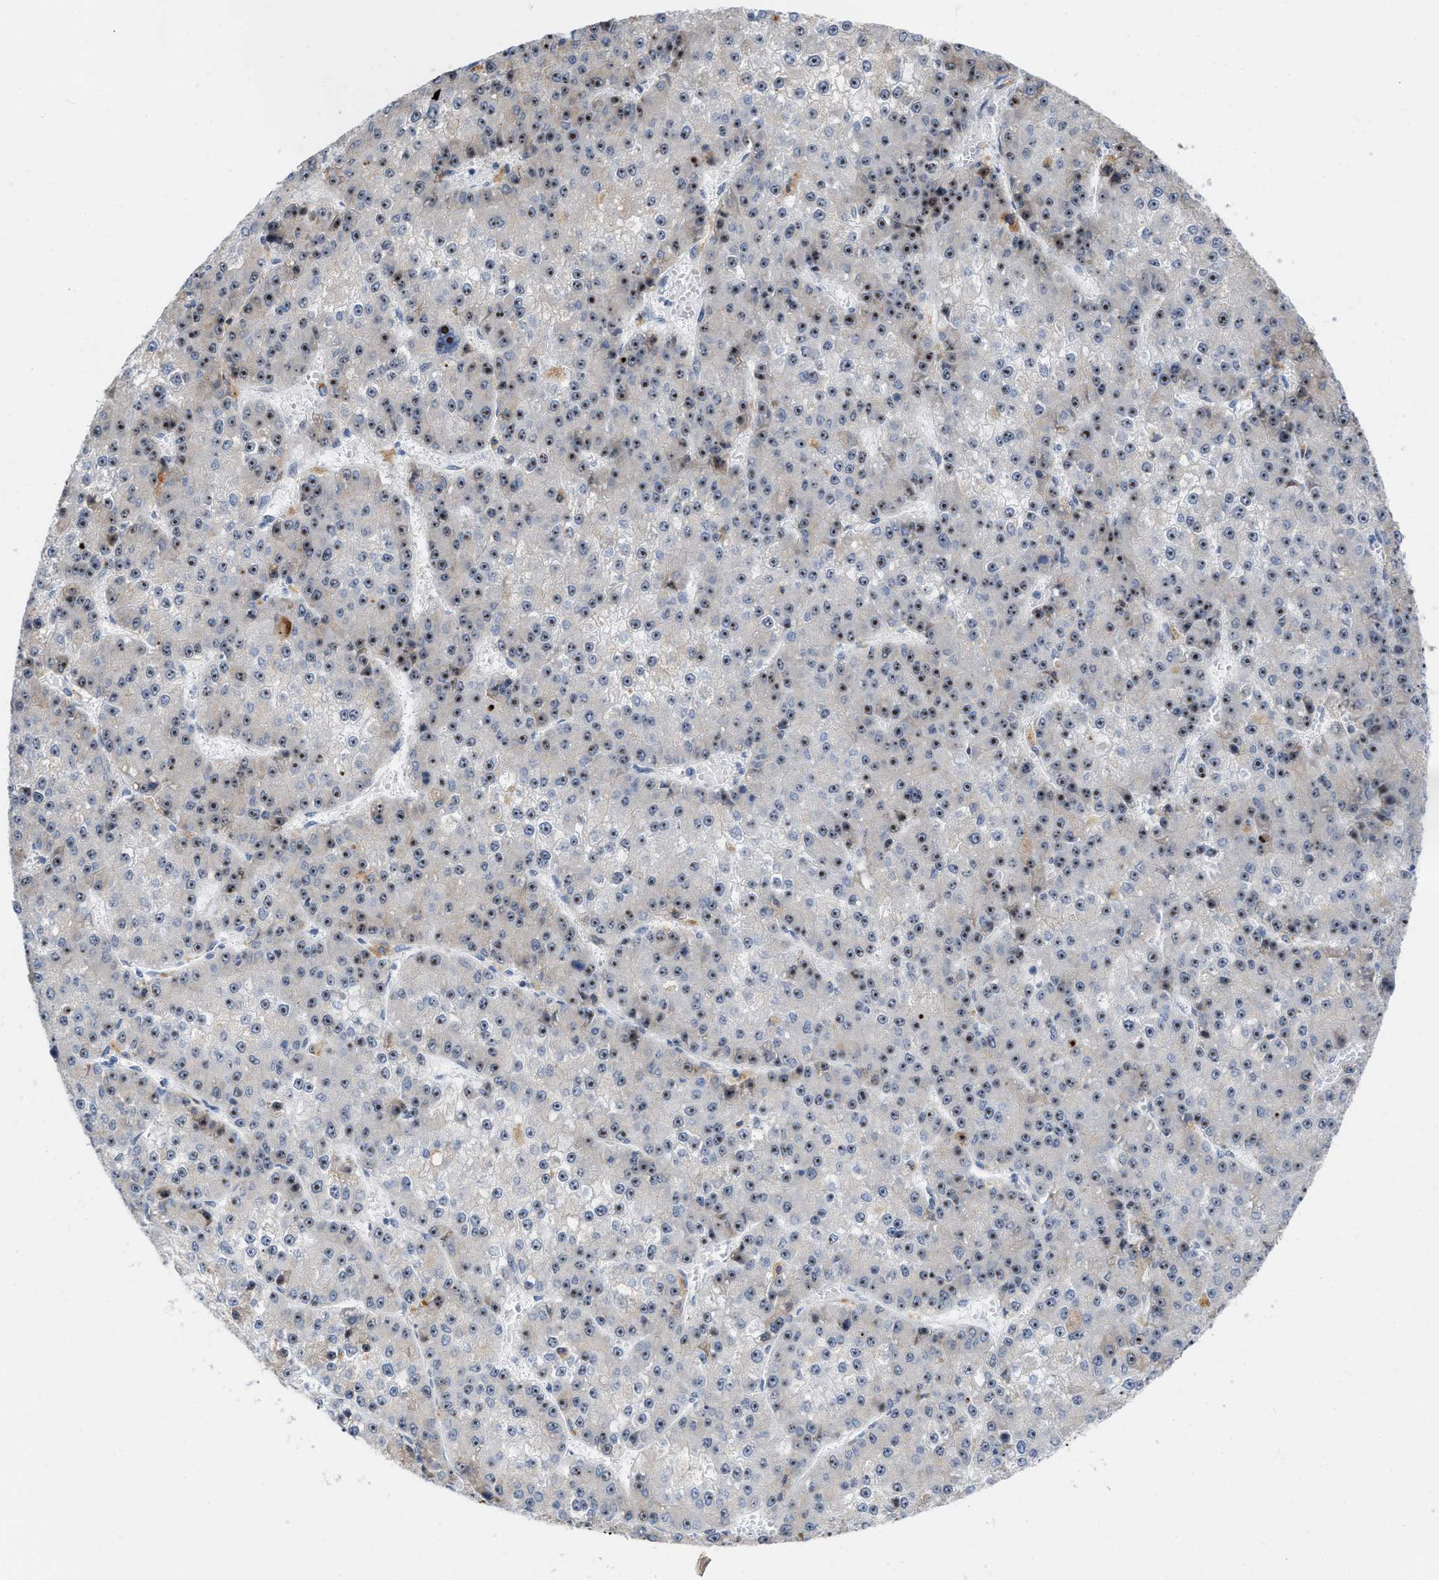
{"staining": {"intensity": "moderate", "quantity": ">75%", "location": "nuclear"}, "tissue": "liver cancer", "cell_type": "Tumor cells", "image_type": "cancer", "snomed": [{"axis": "morphology", "description": "Carcinoma, Hepatocellular, NOS"}, {"axis": "topography", "description": "Liver"}], "caption": "This image demonstrates liver cancer stained with immunohistochemistry (IHC) to label a protein in brown. The nuclear of tumor cells show moderate positivity for the protein. Nuclei are counter-stained blue.", "gene": "ELAC2", "patient": {"sex": "female", "age": 73}}